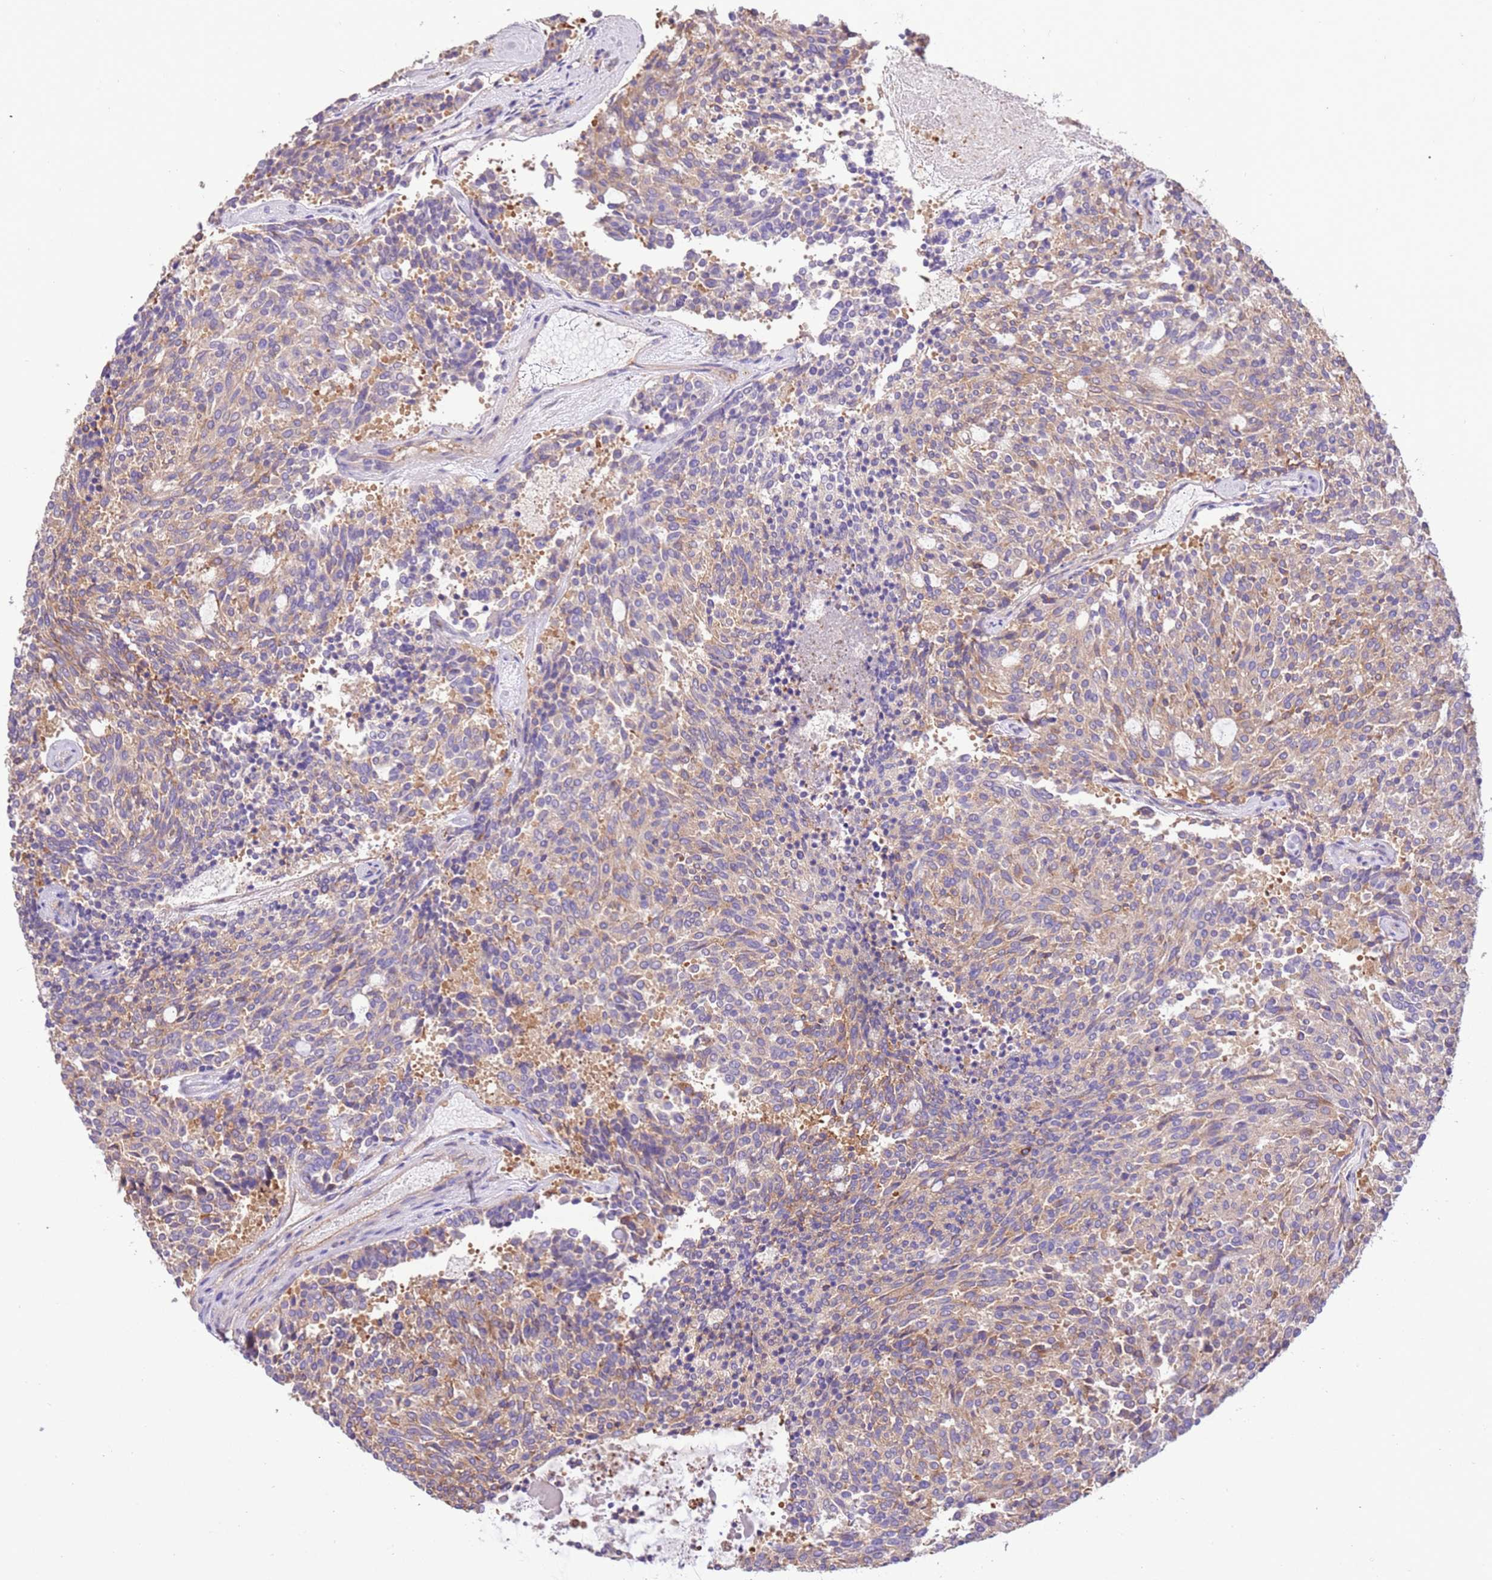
{"staining": {"intensity": "moderate", "quantity": "25%-75%", "location": "cytoplasmic/membranous"}, "tissue": "carcinoid", "cell_type": "Tumor cells", "image_type": "cancer", "snomed": [{"axis": "morphology", "description": "Carcinoid, malignant, NOS"}, {"axis": "topography", "description": "Pancreas"}], "caption": "Protein expression analysis of carcinoid (malignant) demonstrates moderate cytoplasmic/membranous positivity in approximately 25%-75% of tumor cells.", "gene": "NAALADL1", "patient": {"sex": "female", "age": 54}}